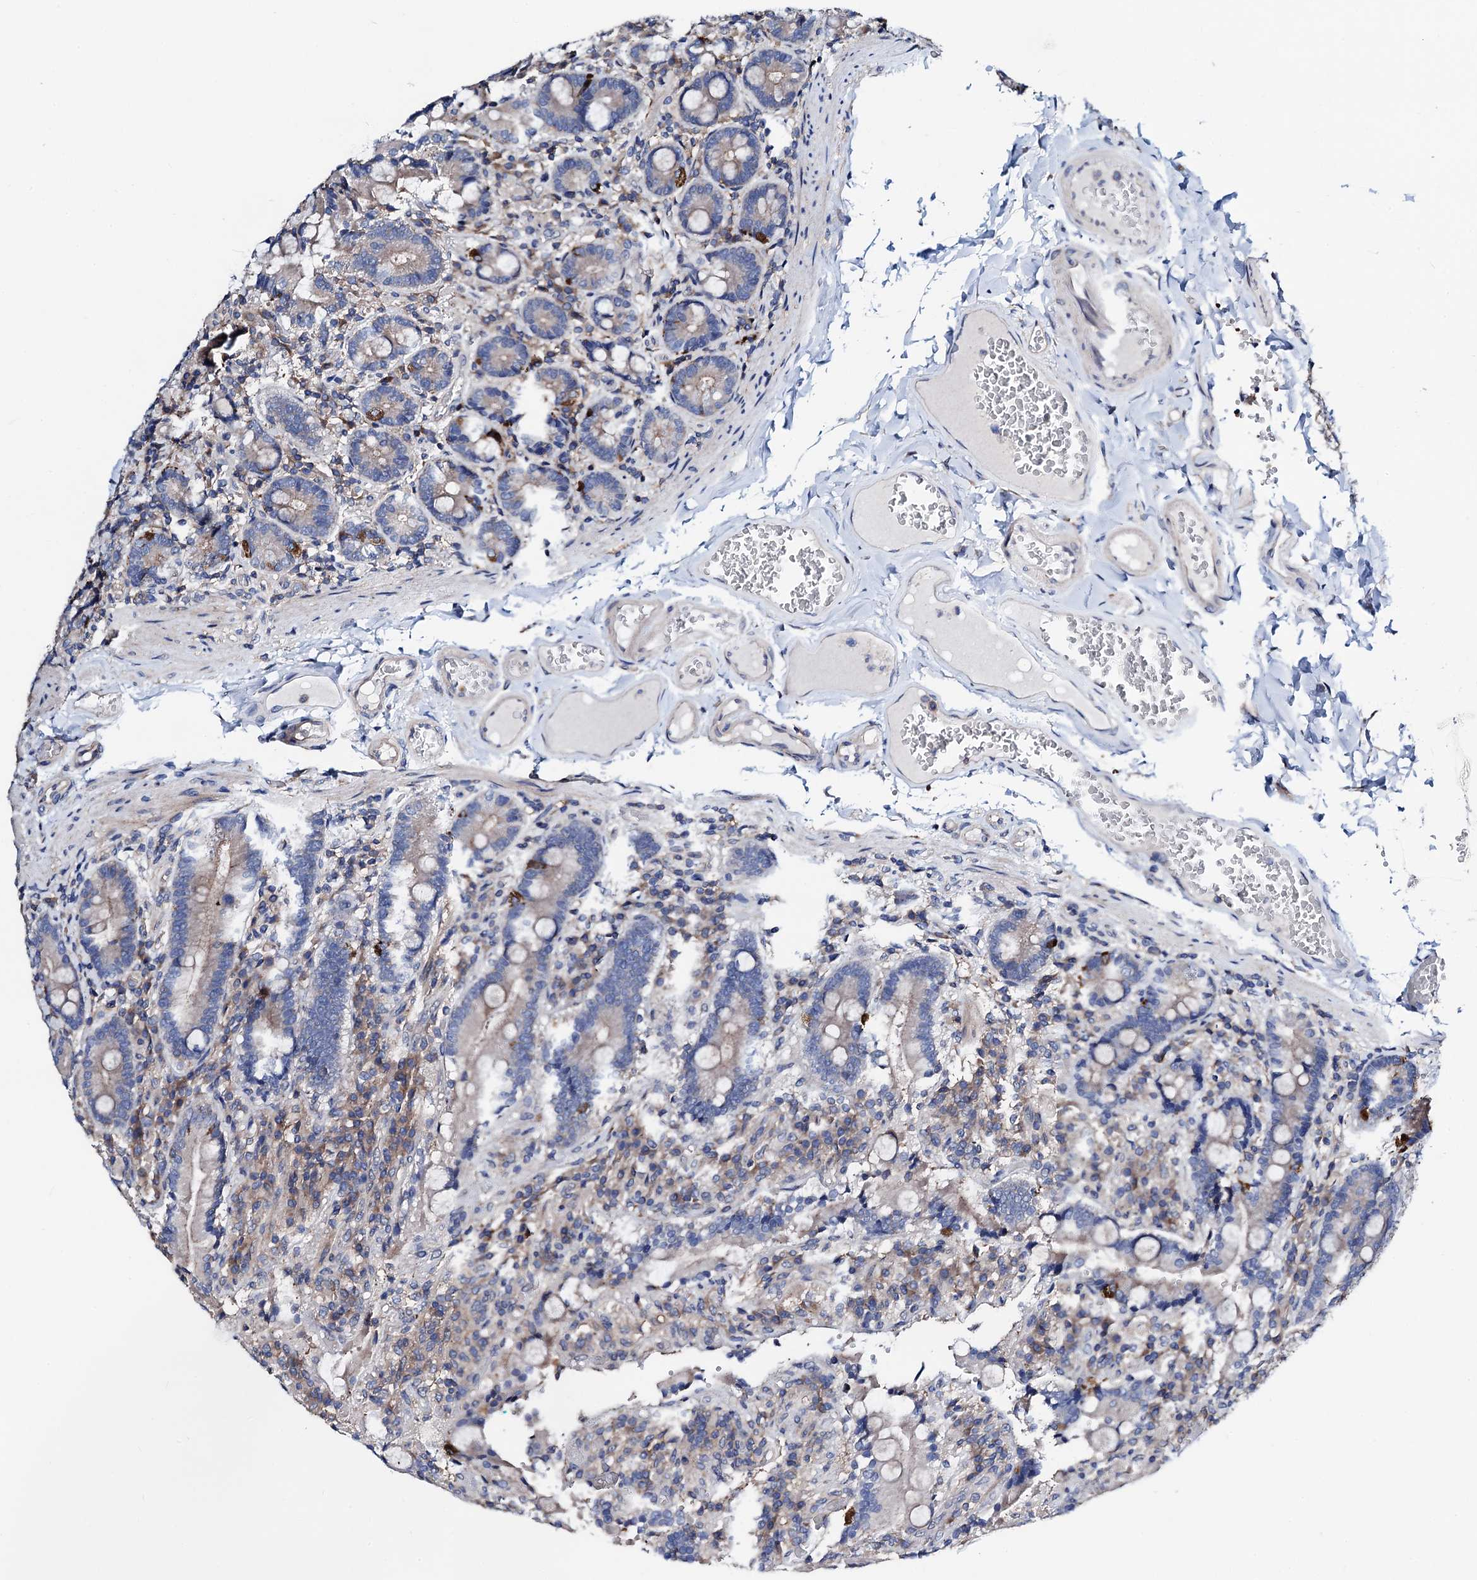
{"staining": {"intensity": "strong", "quantity": "<25%", "location": "cytoplasmic/membranous"}, "tissue": "duodenum", "cell_type": "Glandular cells", "image_type": "normal", "snomed": [{"axis": "morphology", "description": "Normal tissue, NOS"}, {"axis": "topography", "description": "Duodenum"}], "caption": "Human duodenum stained for a protein (brown) exhibits strong cytoplasmic/membranous positive staining in about <25% of glandular cells.", "gene": "GCOM1", "patient": {"sex": "female", "age": 62}}